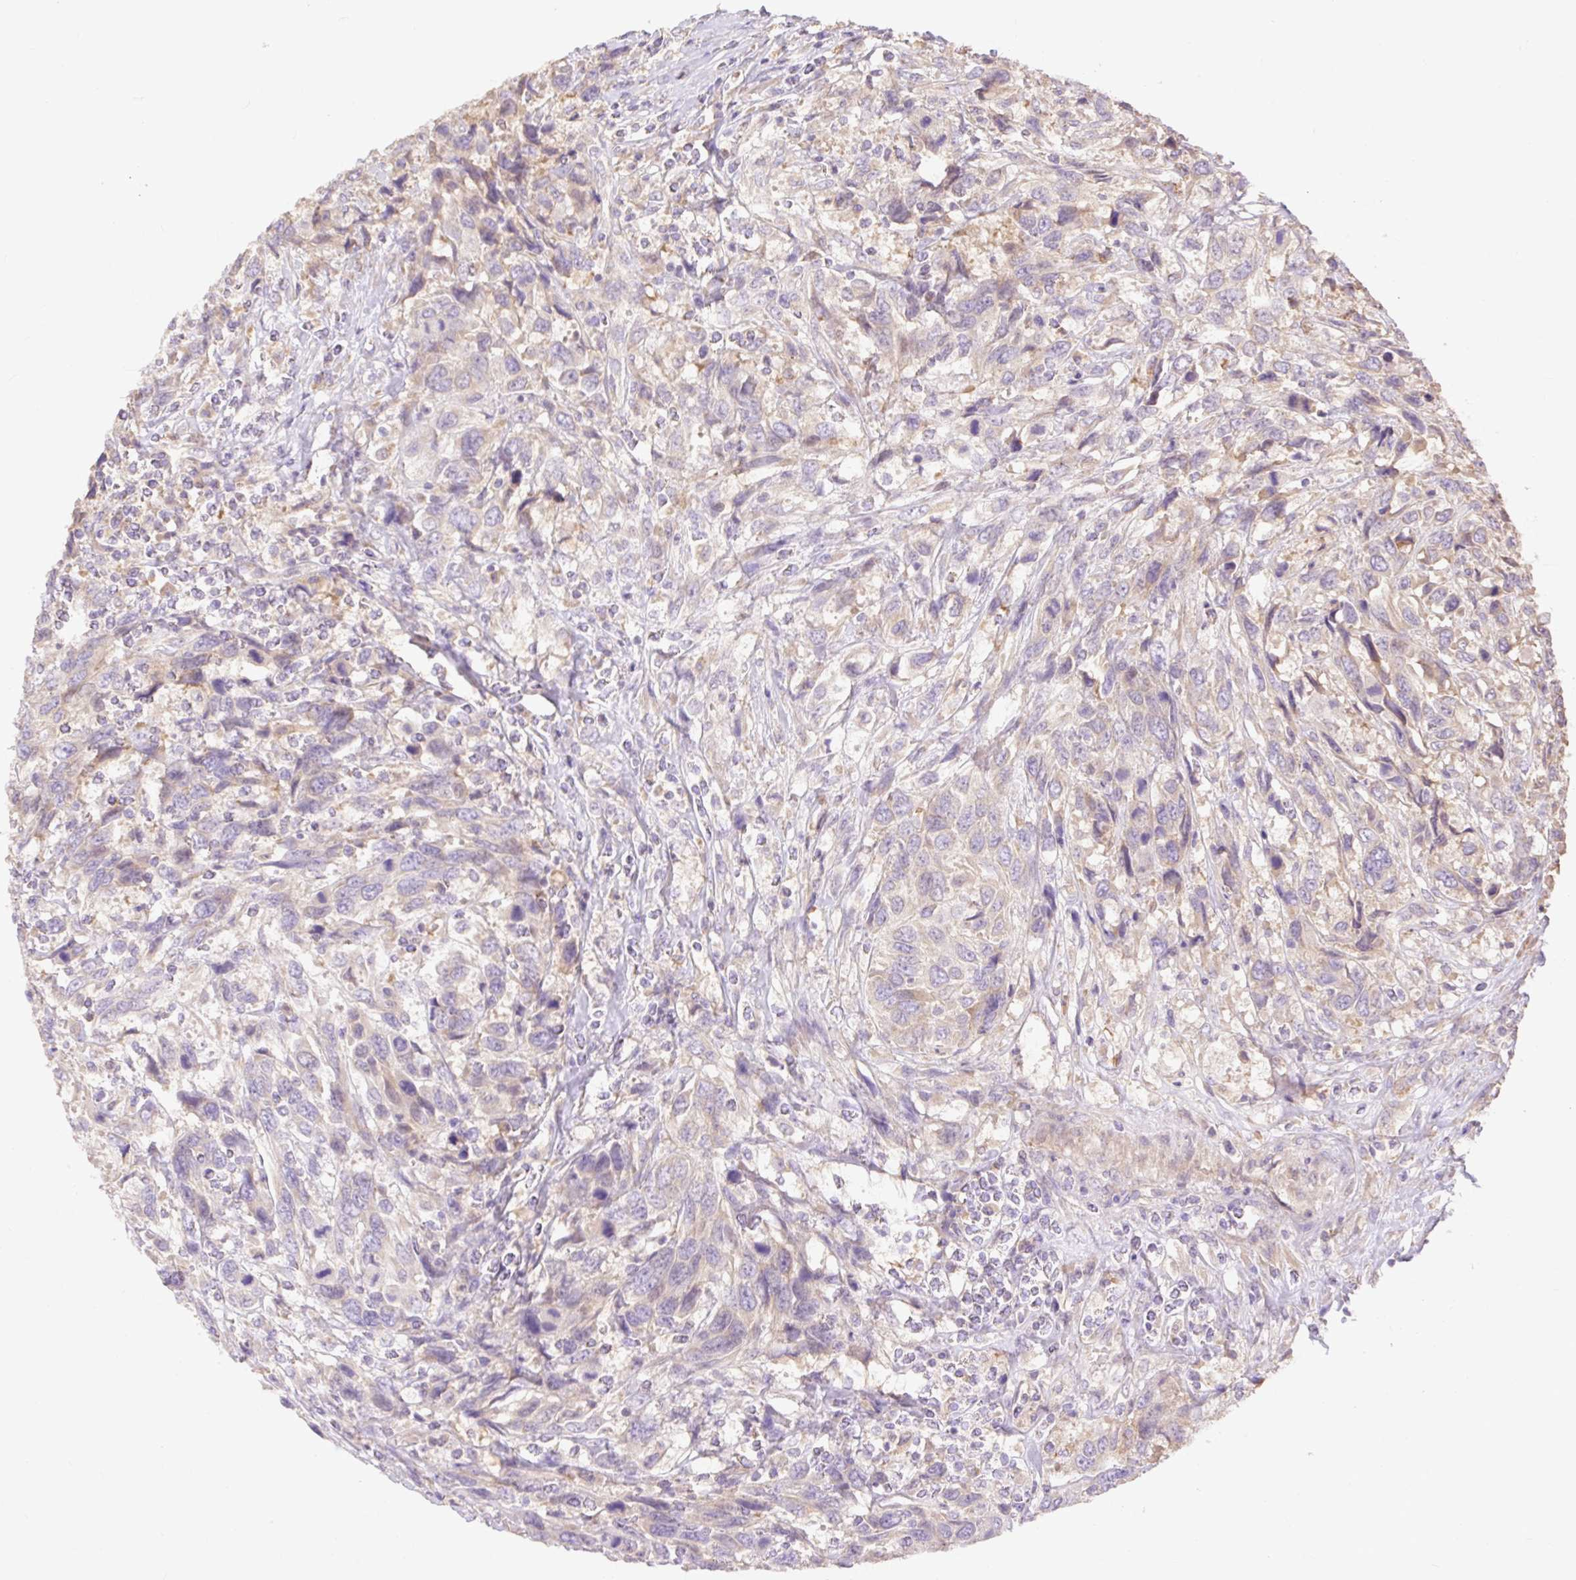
{"staining": {"intensity": "negative", "quantity": "none", "location": "none"}, "tissue": "urothelial cancer", "cell_type": "Tumor cells", "image_type": "cancer", "snomed": [{"axis": "morphology", "description": "Urothelial carcinoma, High grade"}, {"axis": "topography", "description": "Urinary bladder"}], "caption": "Tumor cells are negative for protein expression in human urothelial cancer. Nuclei are stained in blue.", "gene": "DESI1", "patient": {"sex": "female", "age": 70}}